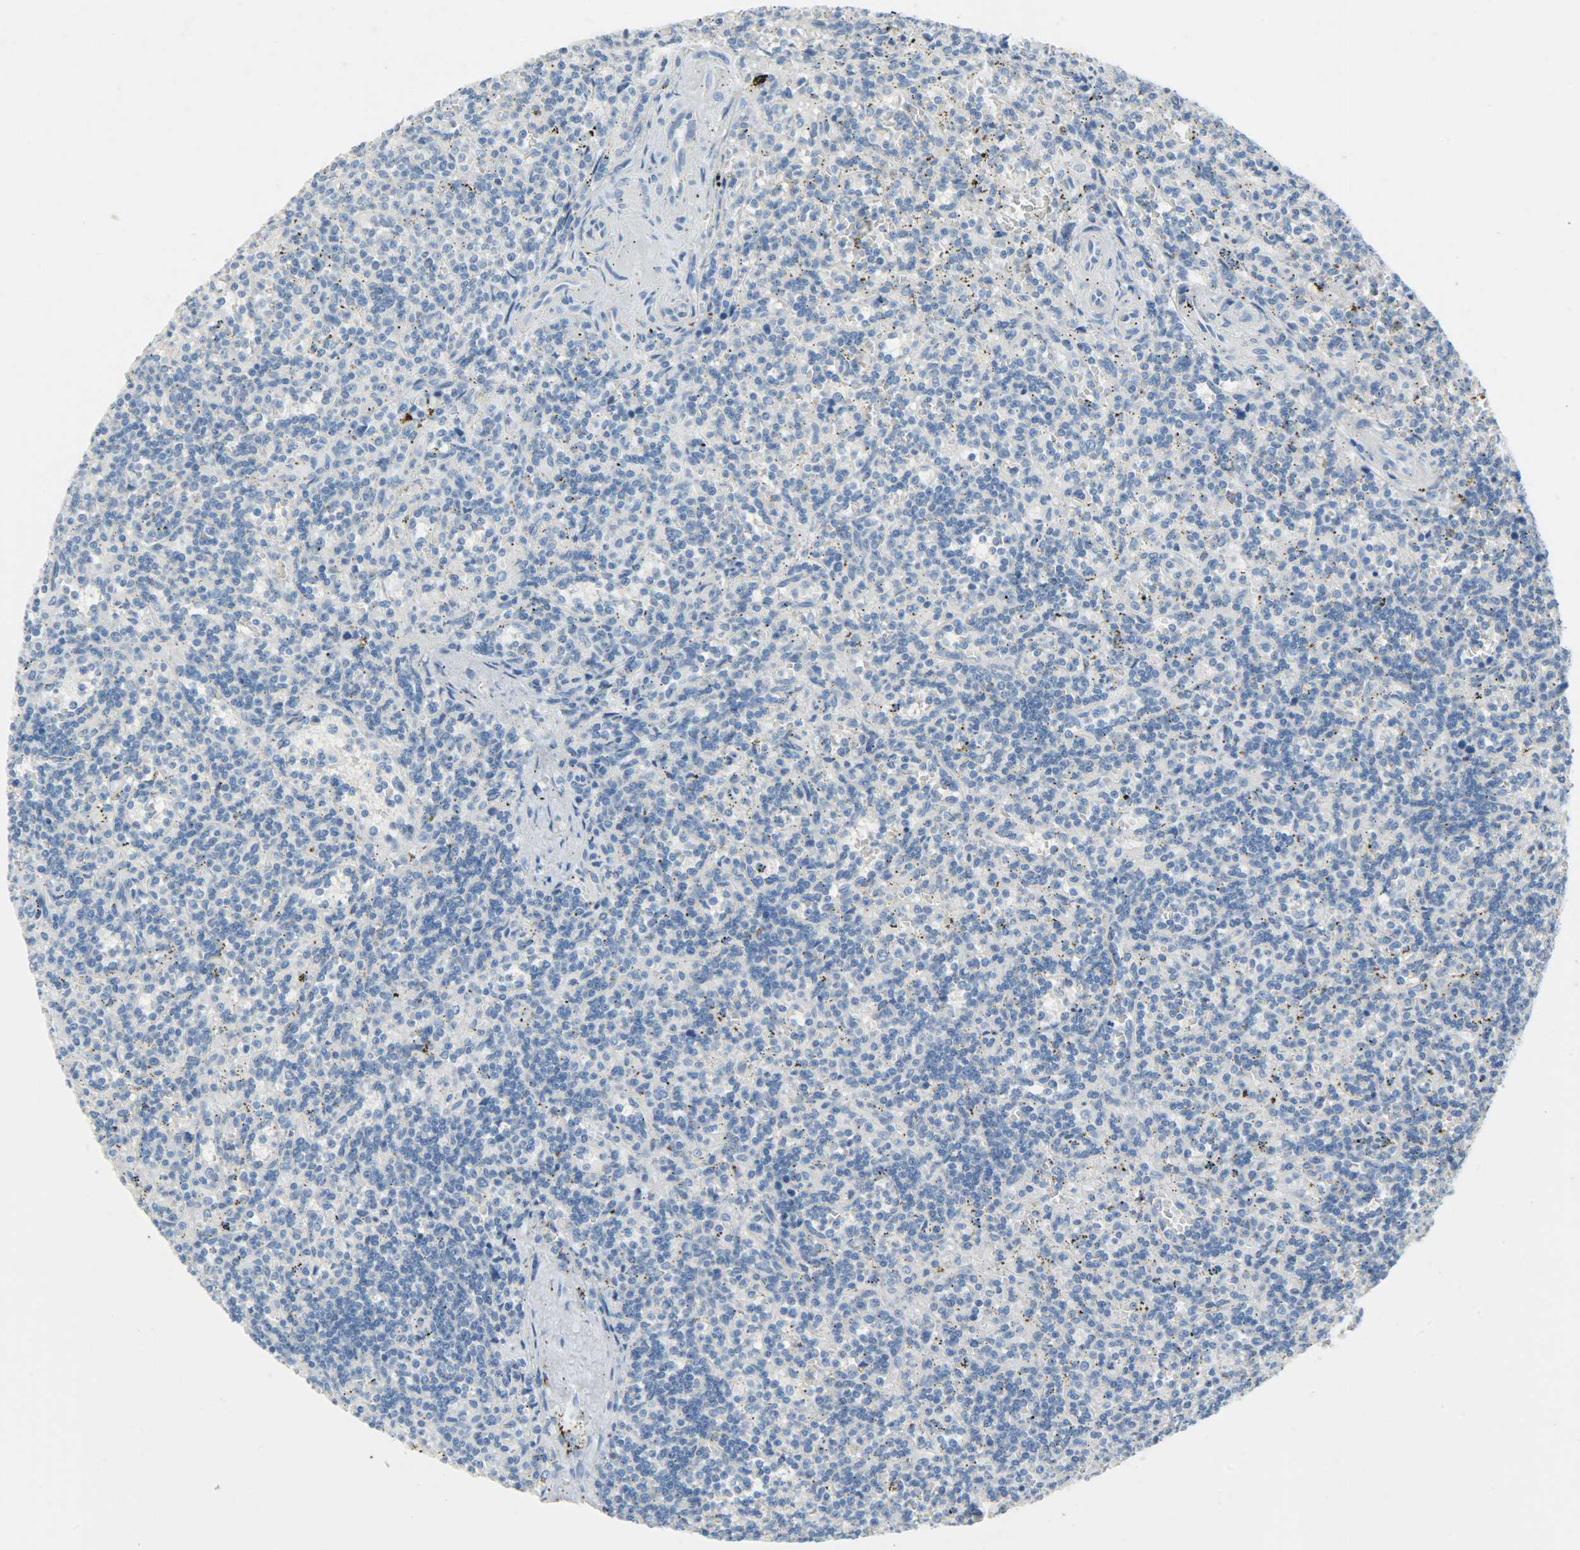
{"staining": {"intensity": "negative", "quantity": "none", "location": "none"}, "tissue": "lymphoma", "cell_type": "Tumor cells", "image_type": "cancer", "snomed": [{"axis": "morphology", "description": "Malignant lymphoma, non-Hodgkin's type, Low grade"}, {"axis": "topography", "description": "Spleen"}], "caption": "Immunohistochemistry (IHC) image of lymphoma stained for a protein (brown), which exhibits no staining in tumor cells. (Immunohistochemistry, brightfield microscopy, high magnification).", "gene": "PROM1", "patient": {"sex": "male", "age": 73}}